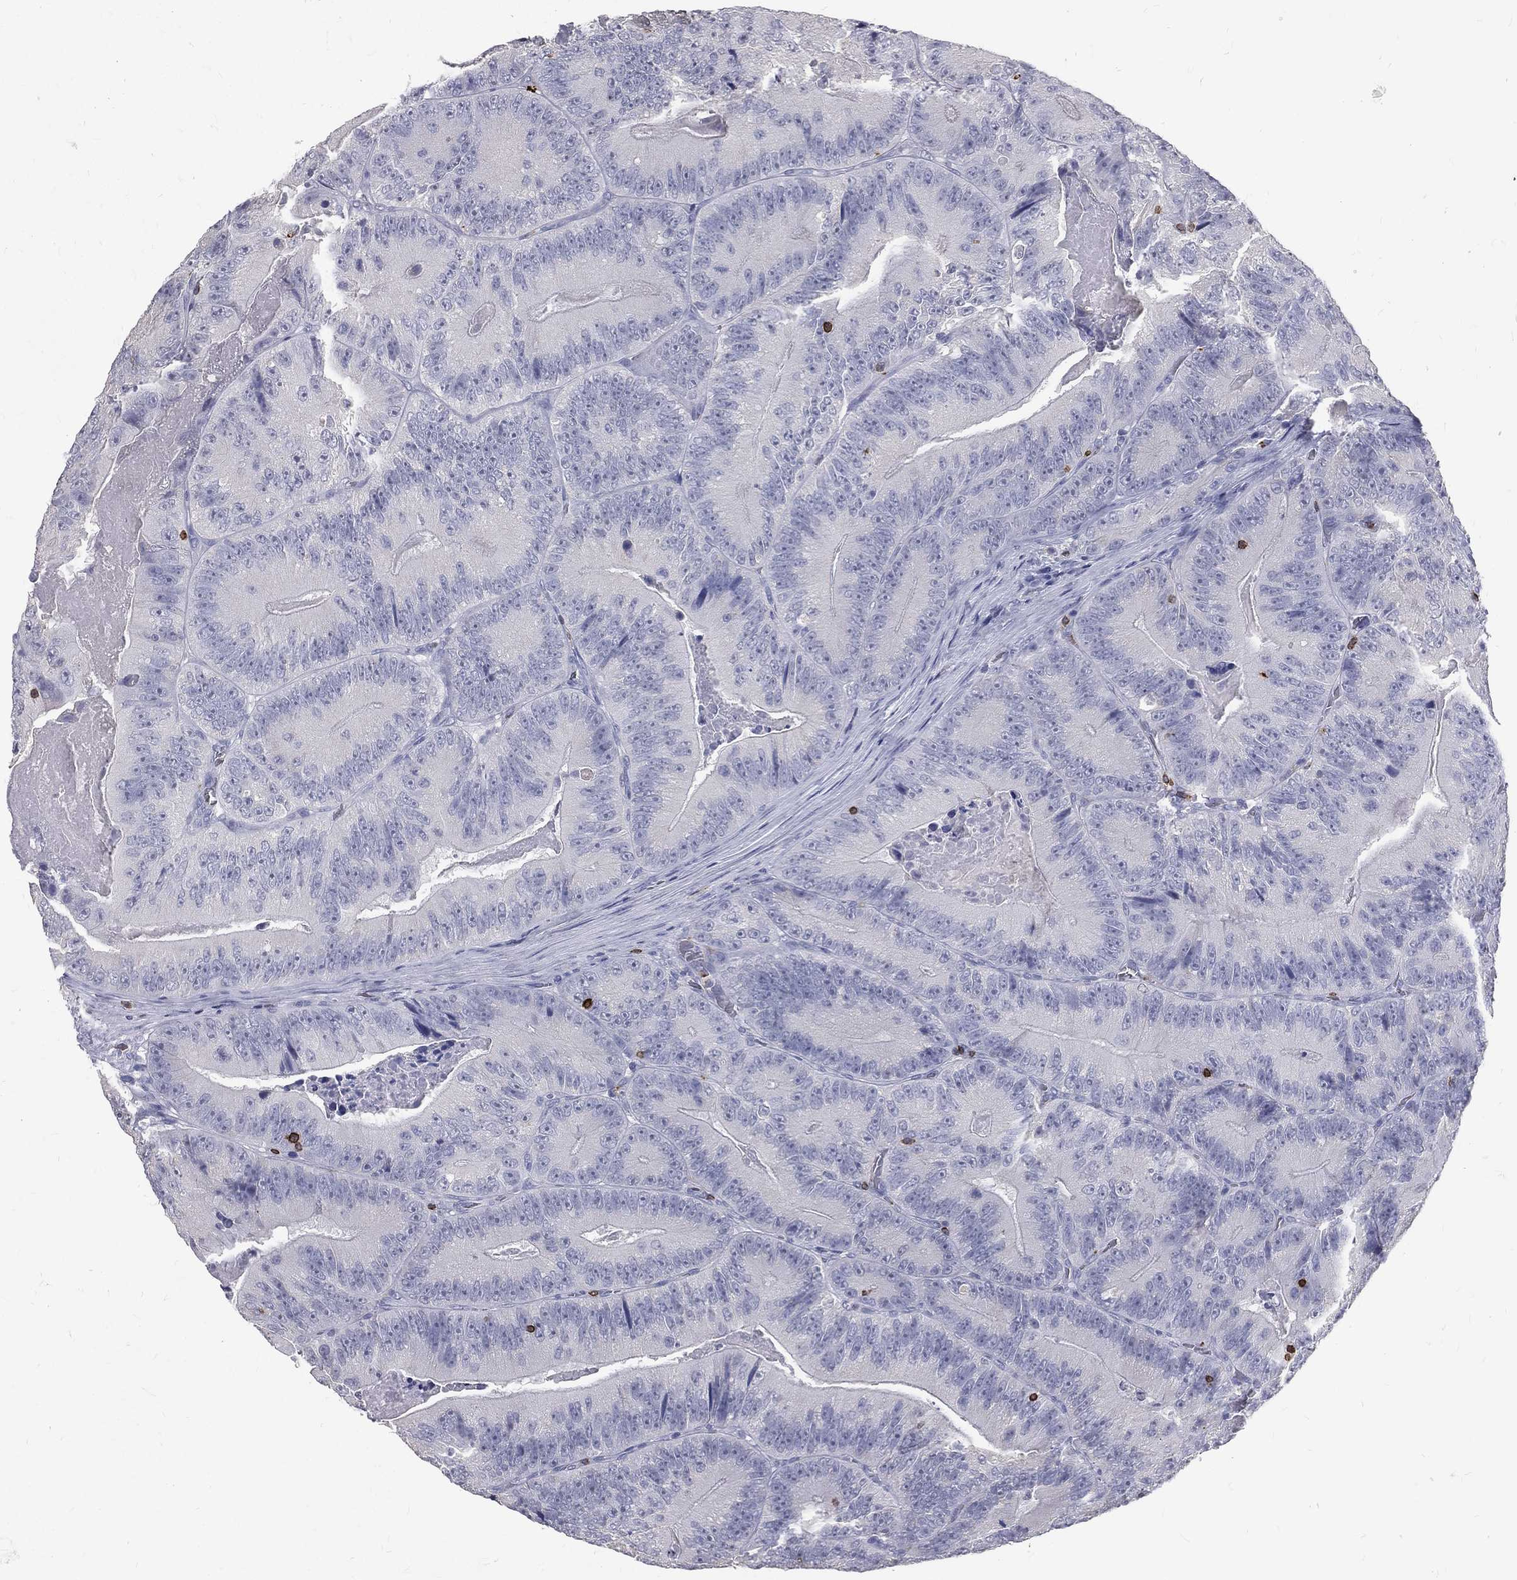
{"staining": {"intensity": "negative", "quantity": "none", "location": "none"}, "tissue": "colorectal cancer", "cell_type": "Tumor cells", "image_type": "cancer", "snomed": [{"axis": "morphology", "description": "Adenocarcinoma, NOS"}, {"axis": "topography", "description": "Colon"}], "caption": "IHC micrograph of adenocarcinoma (colorectal) stained for a protein (brown), which exhibits no staining in tumor cells.", "gene": "CTSW", "patient": {"sex": "female", "age": 86}}